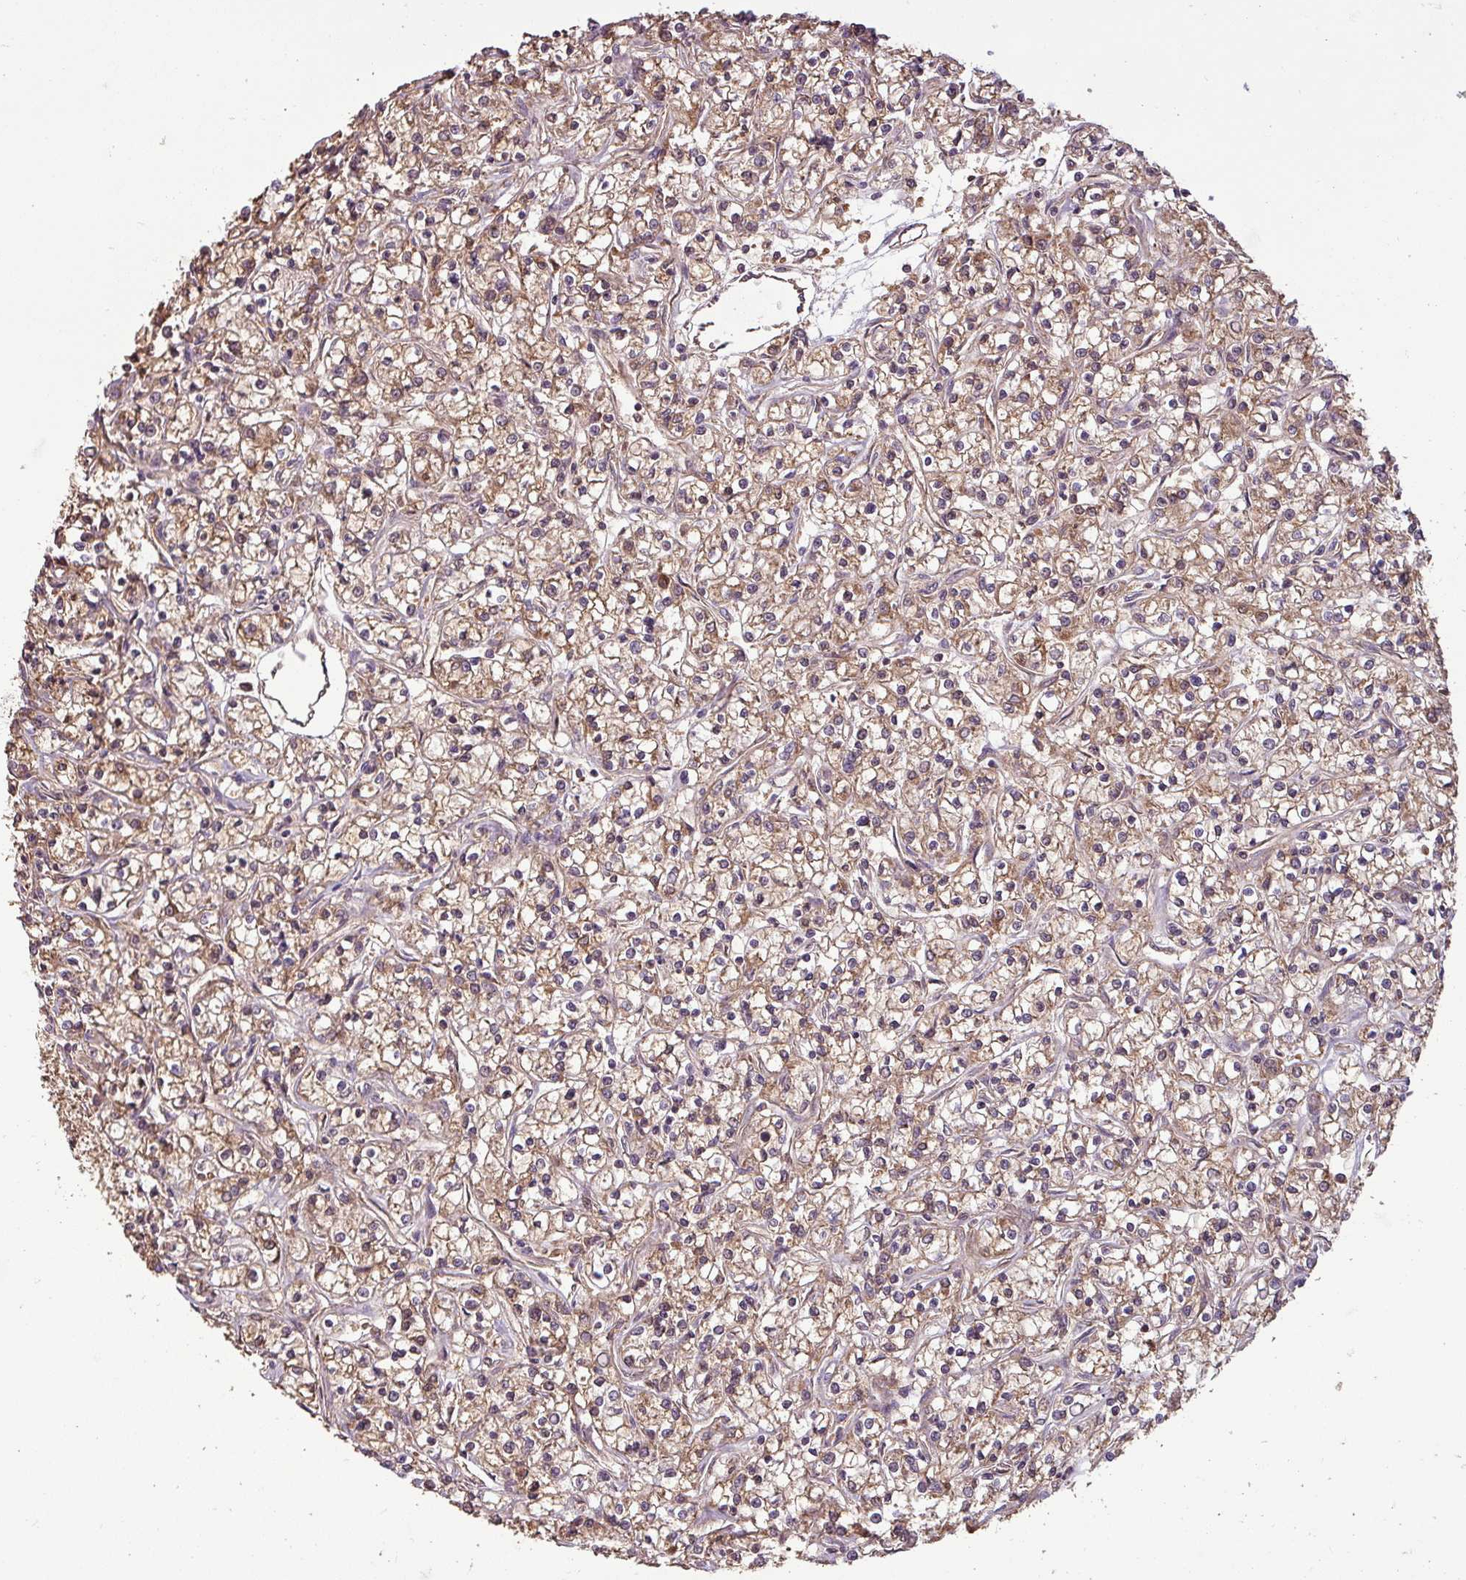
{"staining": {"intensity": "weak", "quantity": ">75%", "location": "cytoplasmic/membranous"}, "tissue": "renal cancer", "cell_type": "Tumor cells", "image_type": "cancer", "snomed": [{"axis": "morphology", "description": "Adenocarcinoma, NOS"}, {"axis": "topography", "description": "Kidney"}], "caption": "A brown stain highlights weak cytoplasmic/membranous positivity of a protein in adenocarcinoma (renal) tumor cells. (brown staining indicates protein expression, while blue staining denotes nuclei).", "gene": "NT5C3A", "patient": {"sex": "female", "age": 59}}